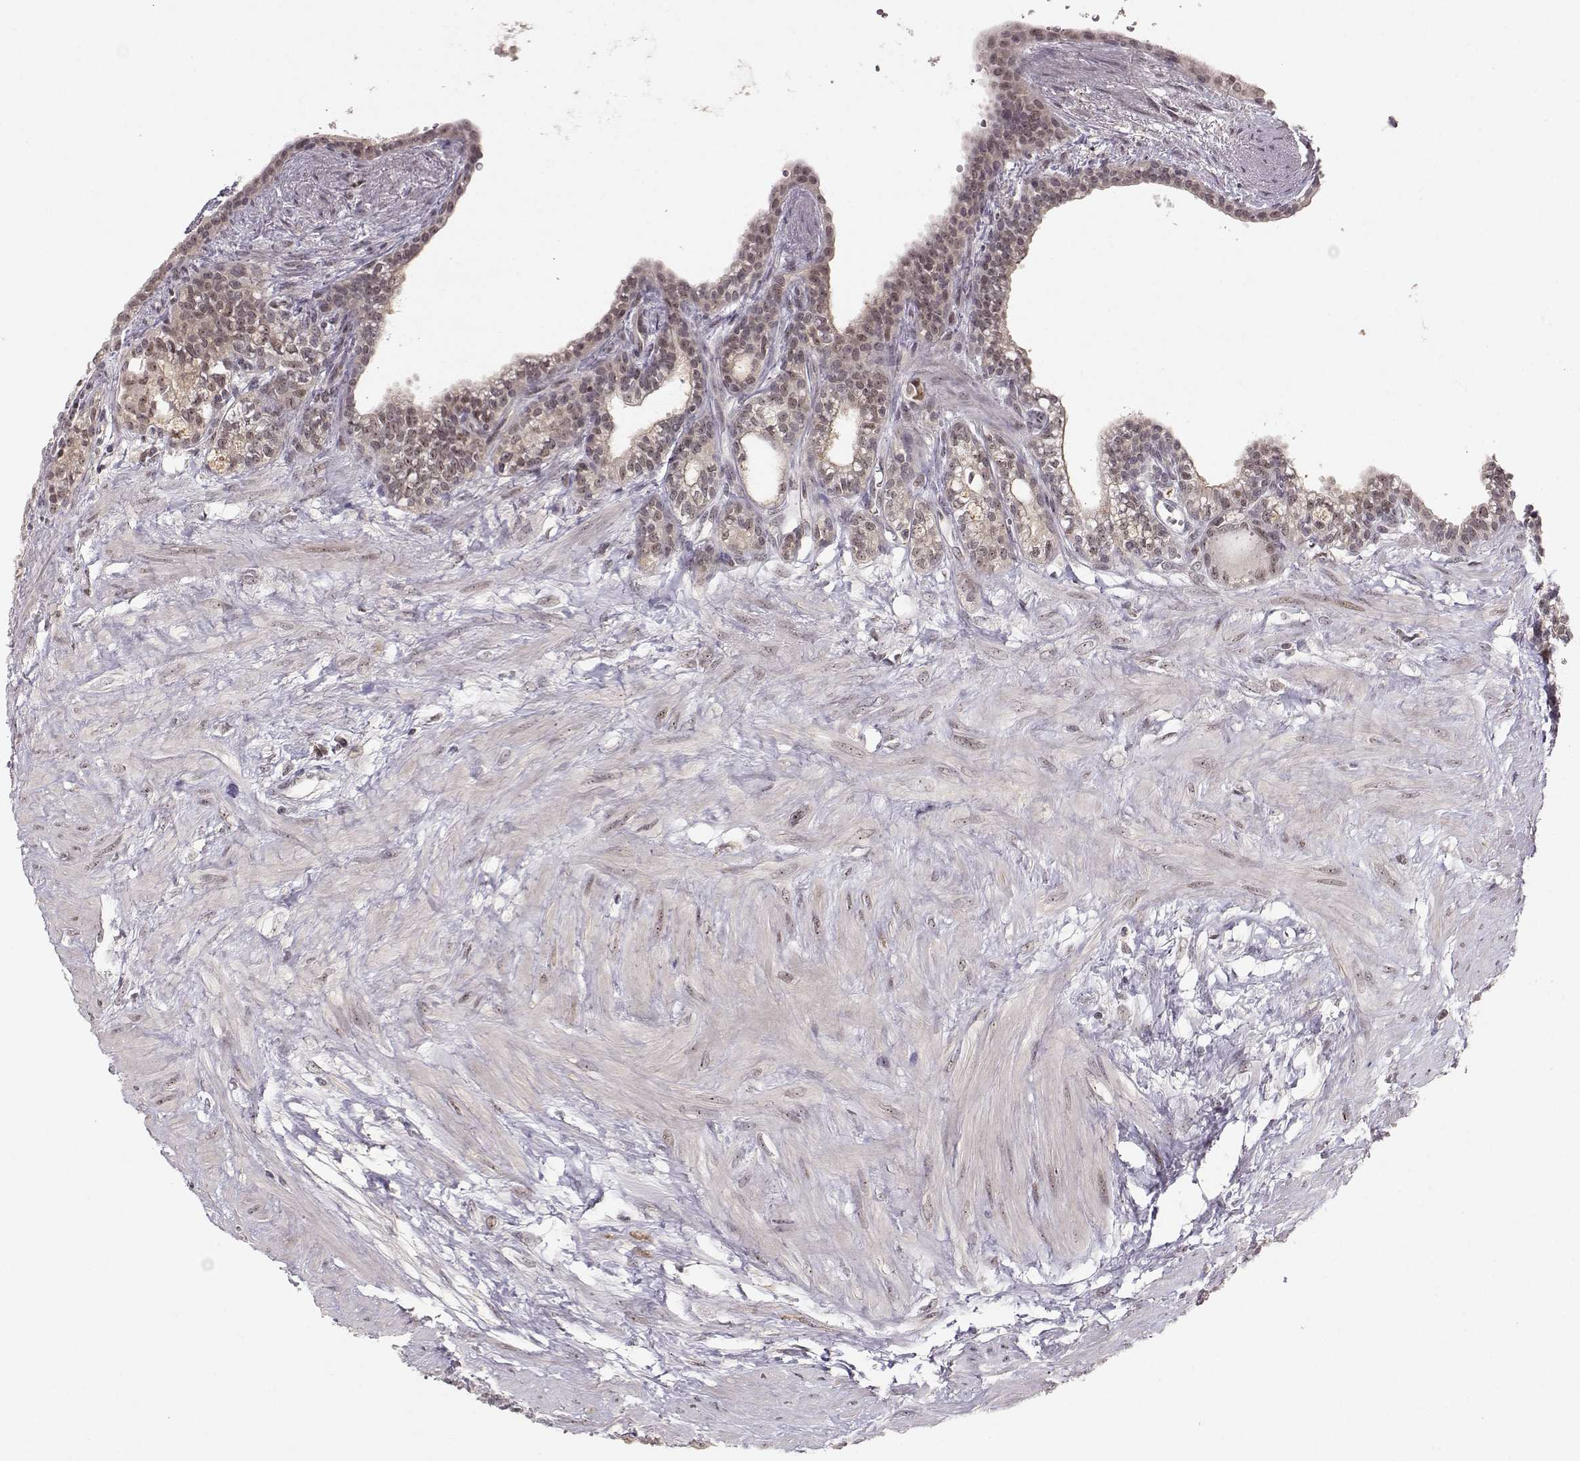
{"staining": {"intensity": "moderate", "quantity": "25%-75%", "location": "nuclear"}, "tissue": "seminal vesicle", "cell_type": "Glandular cells", "image_type": "normal", "snomed": [{"axis": "morphology", "description": "Normal tissue, NOS"}, {"axis": "morphology", "description": "Urothelial carcinoma, NOS"}, {"axis": "topography", "description": "Urinary bladder"}, {"axis": "topography", "description": "Seminal veicle"}], "caption": "Seminal vesicle was stained to show a protein in brown. There is medium levels of moderate nuclear expression in about 25%-75% of glandular cells. (DAB (3,3'-diaminobenzidine) IHC with brightfield microscopy, high magnification).", "gene": "CSNK2A1", "patient": {"sex": "male", "age": 76}}